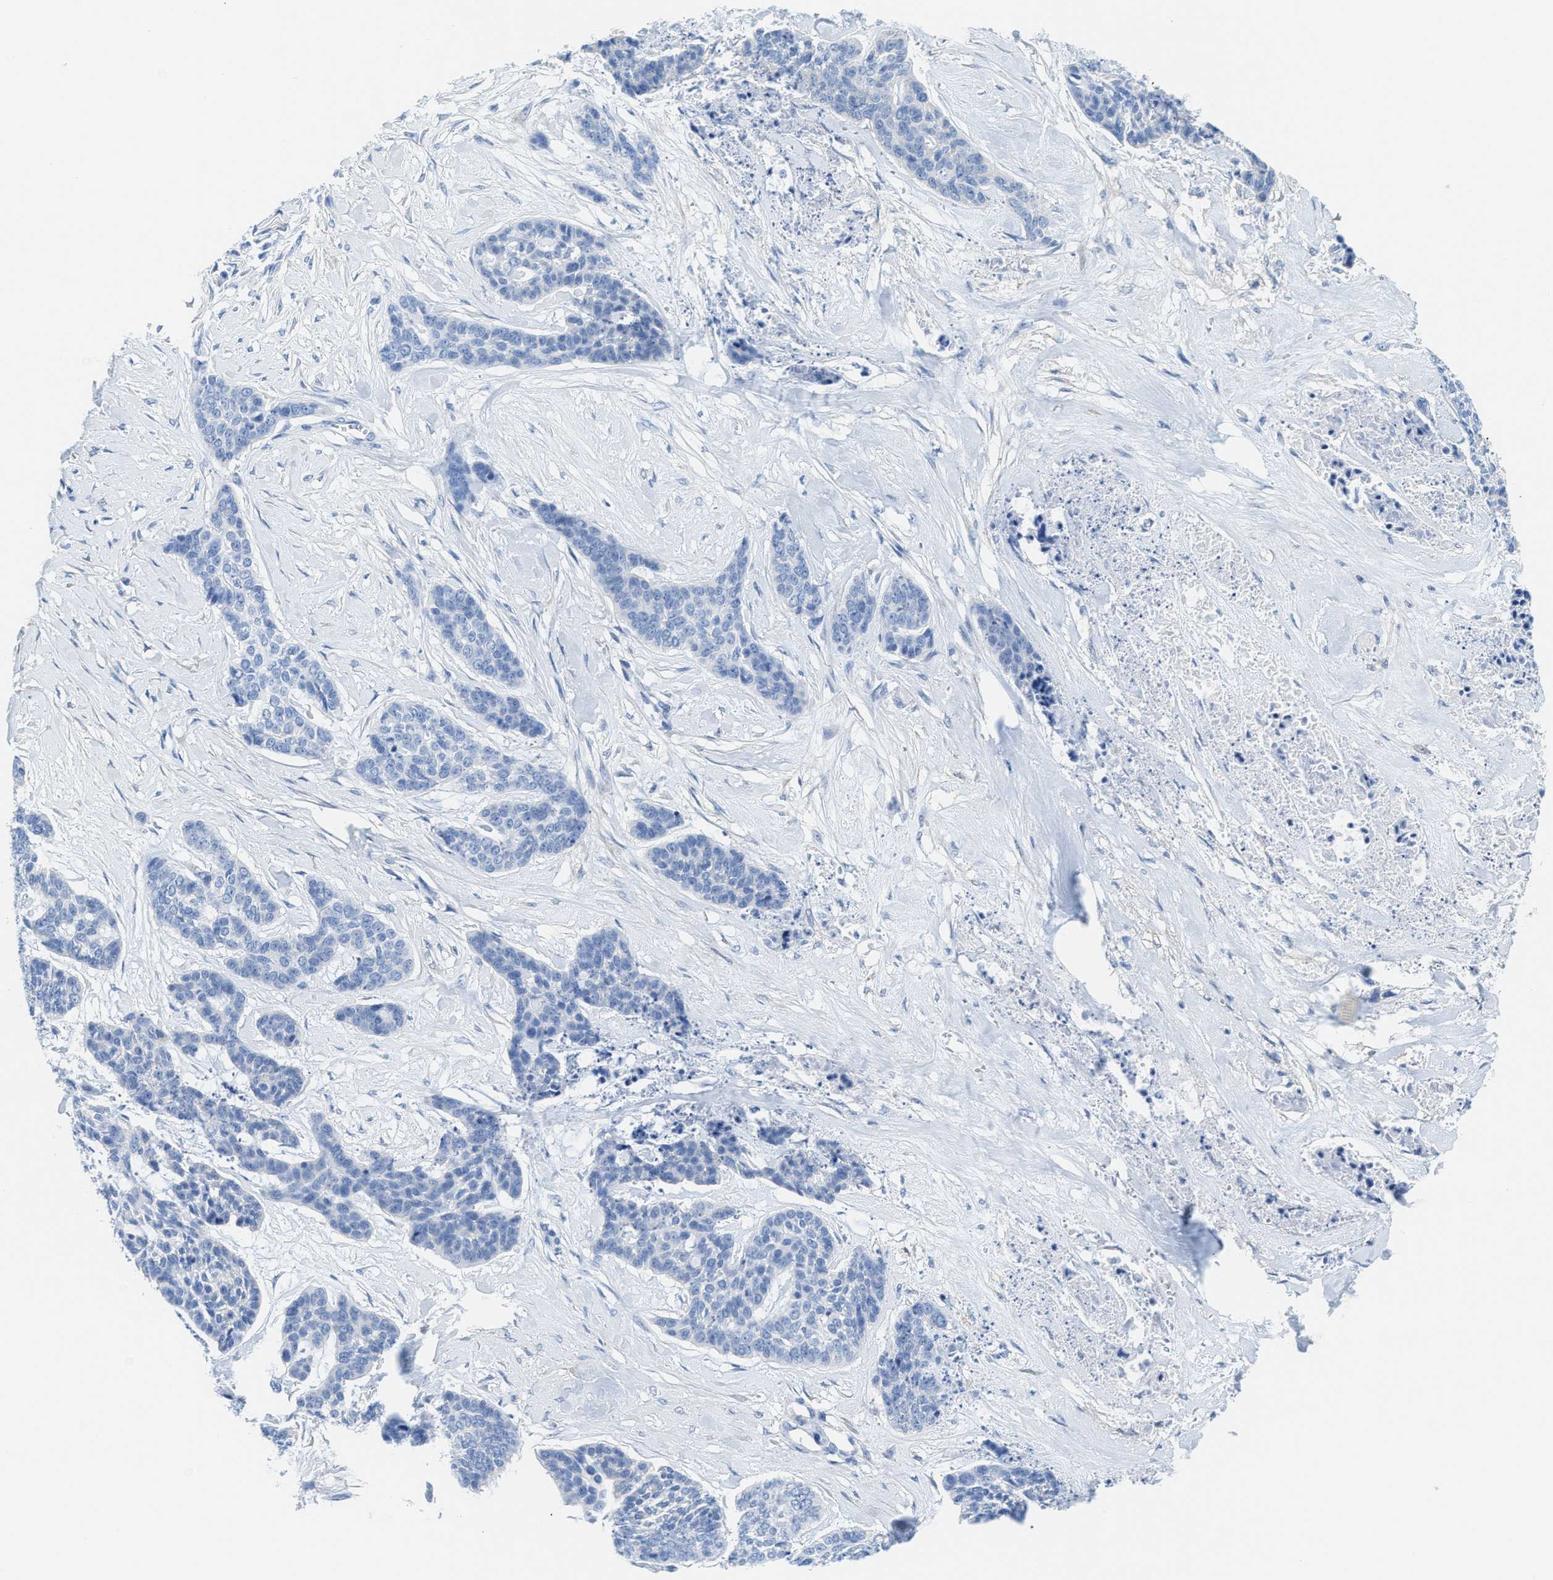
{"staining": {"intensity": "negative", "quantity": "none", "location": "none"}, "tissue": "skin cancer", "cell_type": "Tumor cells", "image_type": "cancer", "snomed": [{"axis": "morphology", "description": "Basal cell carcinoma"}, {"axis": "topography", "description": "Skin"}], "caption": "Immunohistochemical staining of human skin cancer demonstrates no significant positivity in tumor cells.", "gene": "ASS1", "patient": {"sex": "female", "age": 64}}